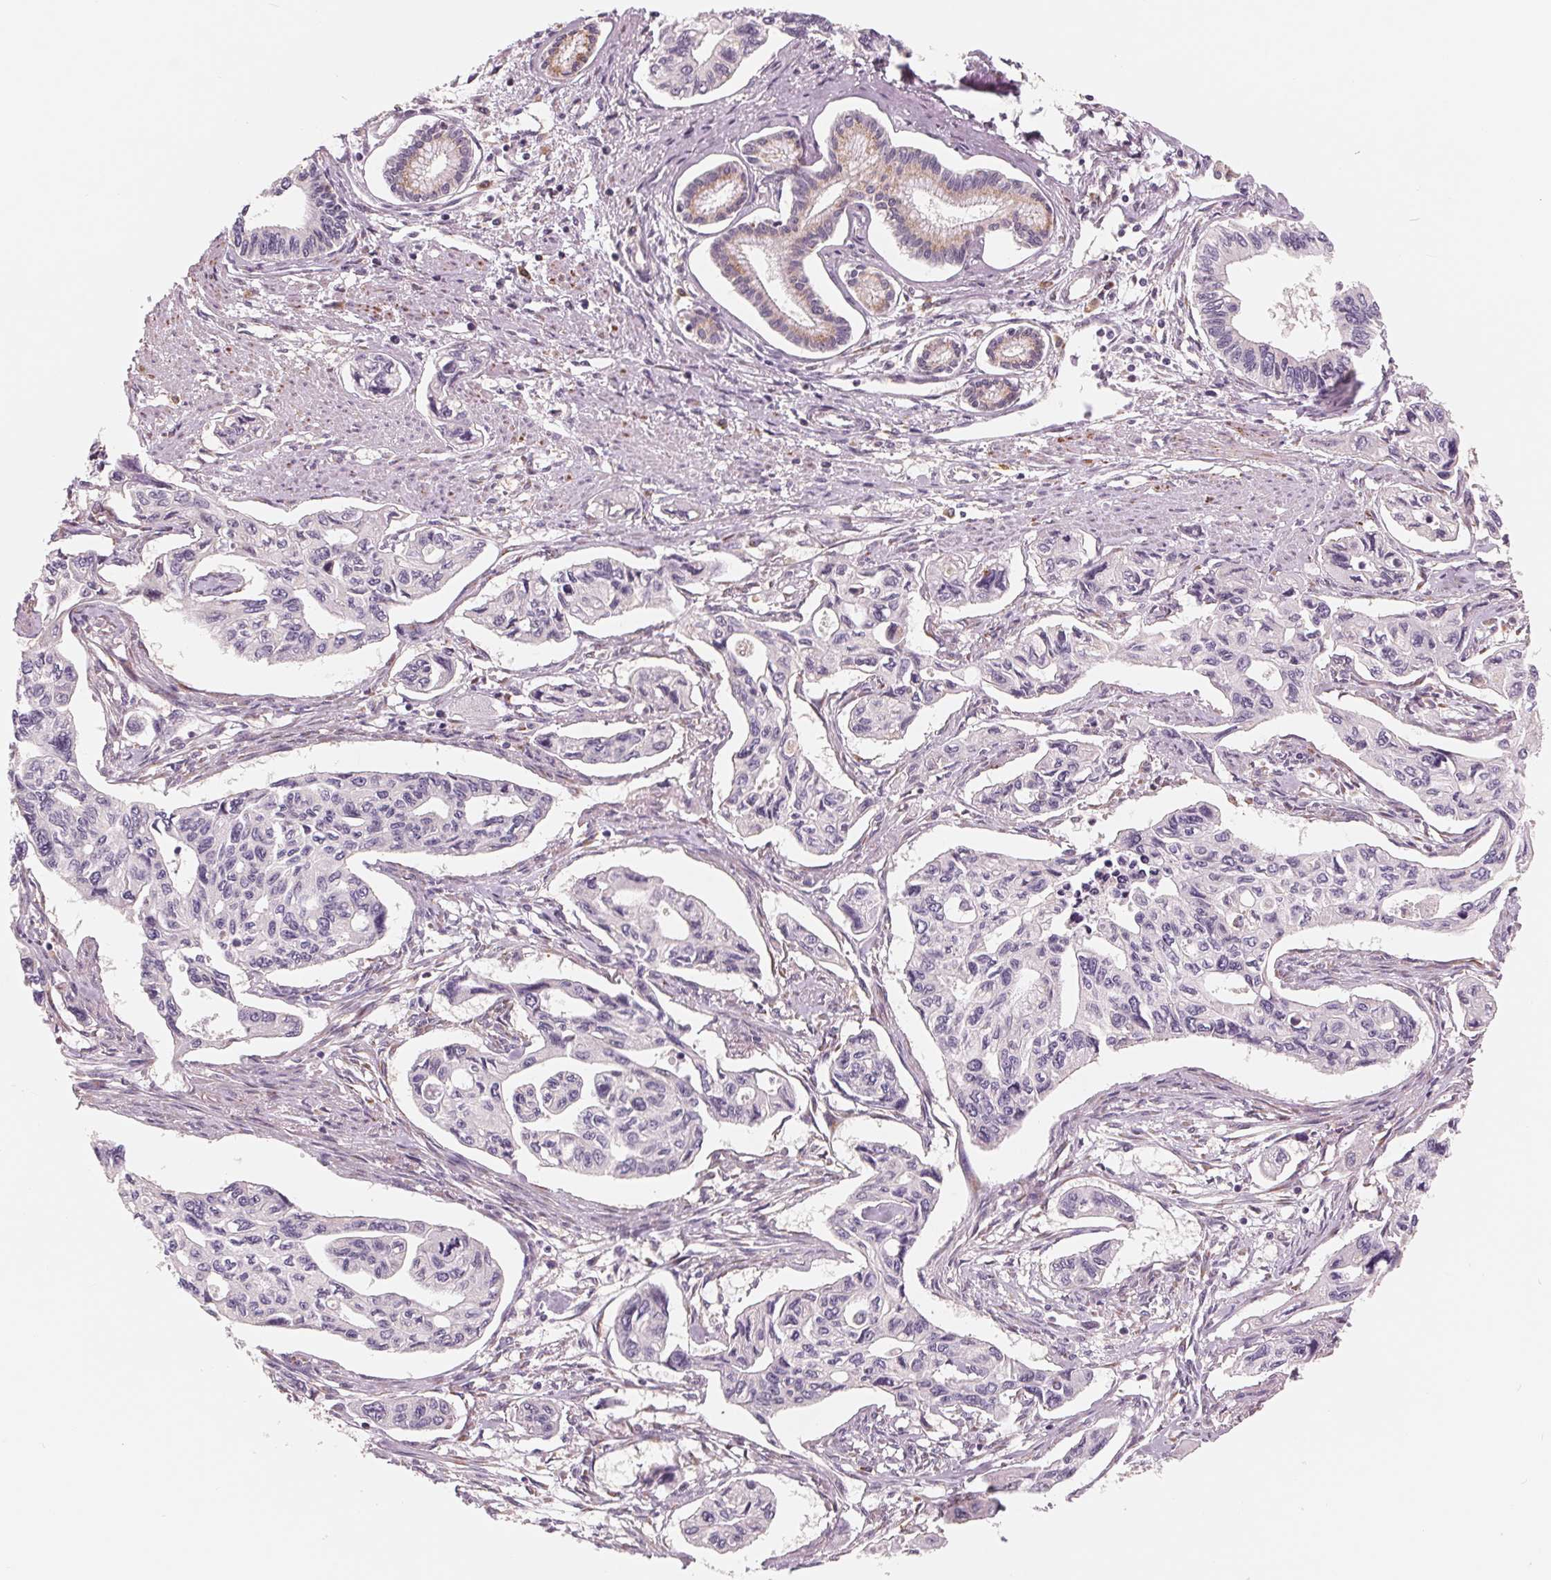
{"staining": {"intensity": "negative", "quantity": "none", "location": "none"}, "tissue": "pancreatic cancer", "cell_type": "Tumor cells", "image_type": "cancer", "snomed": [{"axis": "morphology", "description": "Adenocarcinoma, NOS"}, {"axis": "topography", "description": "Pancreas"}], "caption": "Image shows no significant protein positivity in tumor cells of adenocarcinoma (pancreatic).", "gene": "IL9R", "patient": {"sex": "female", "age": 76}}